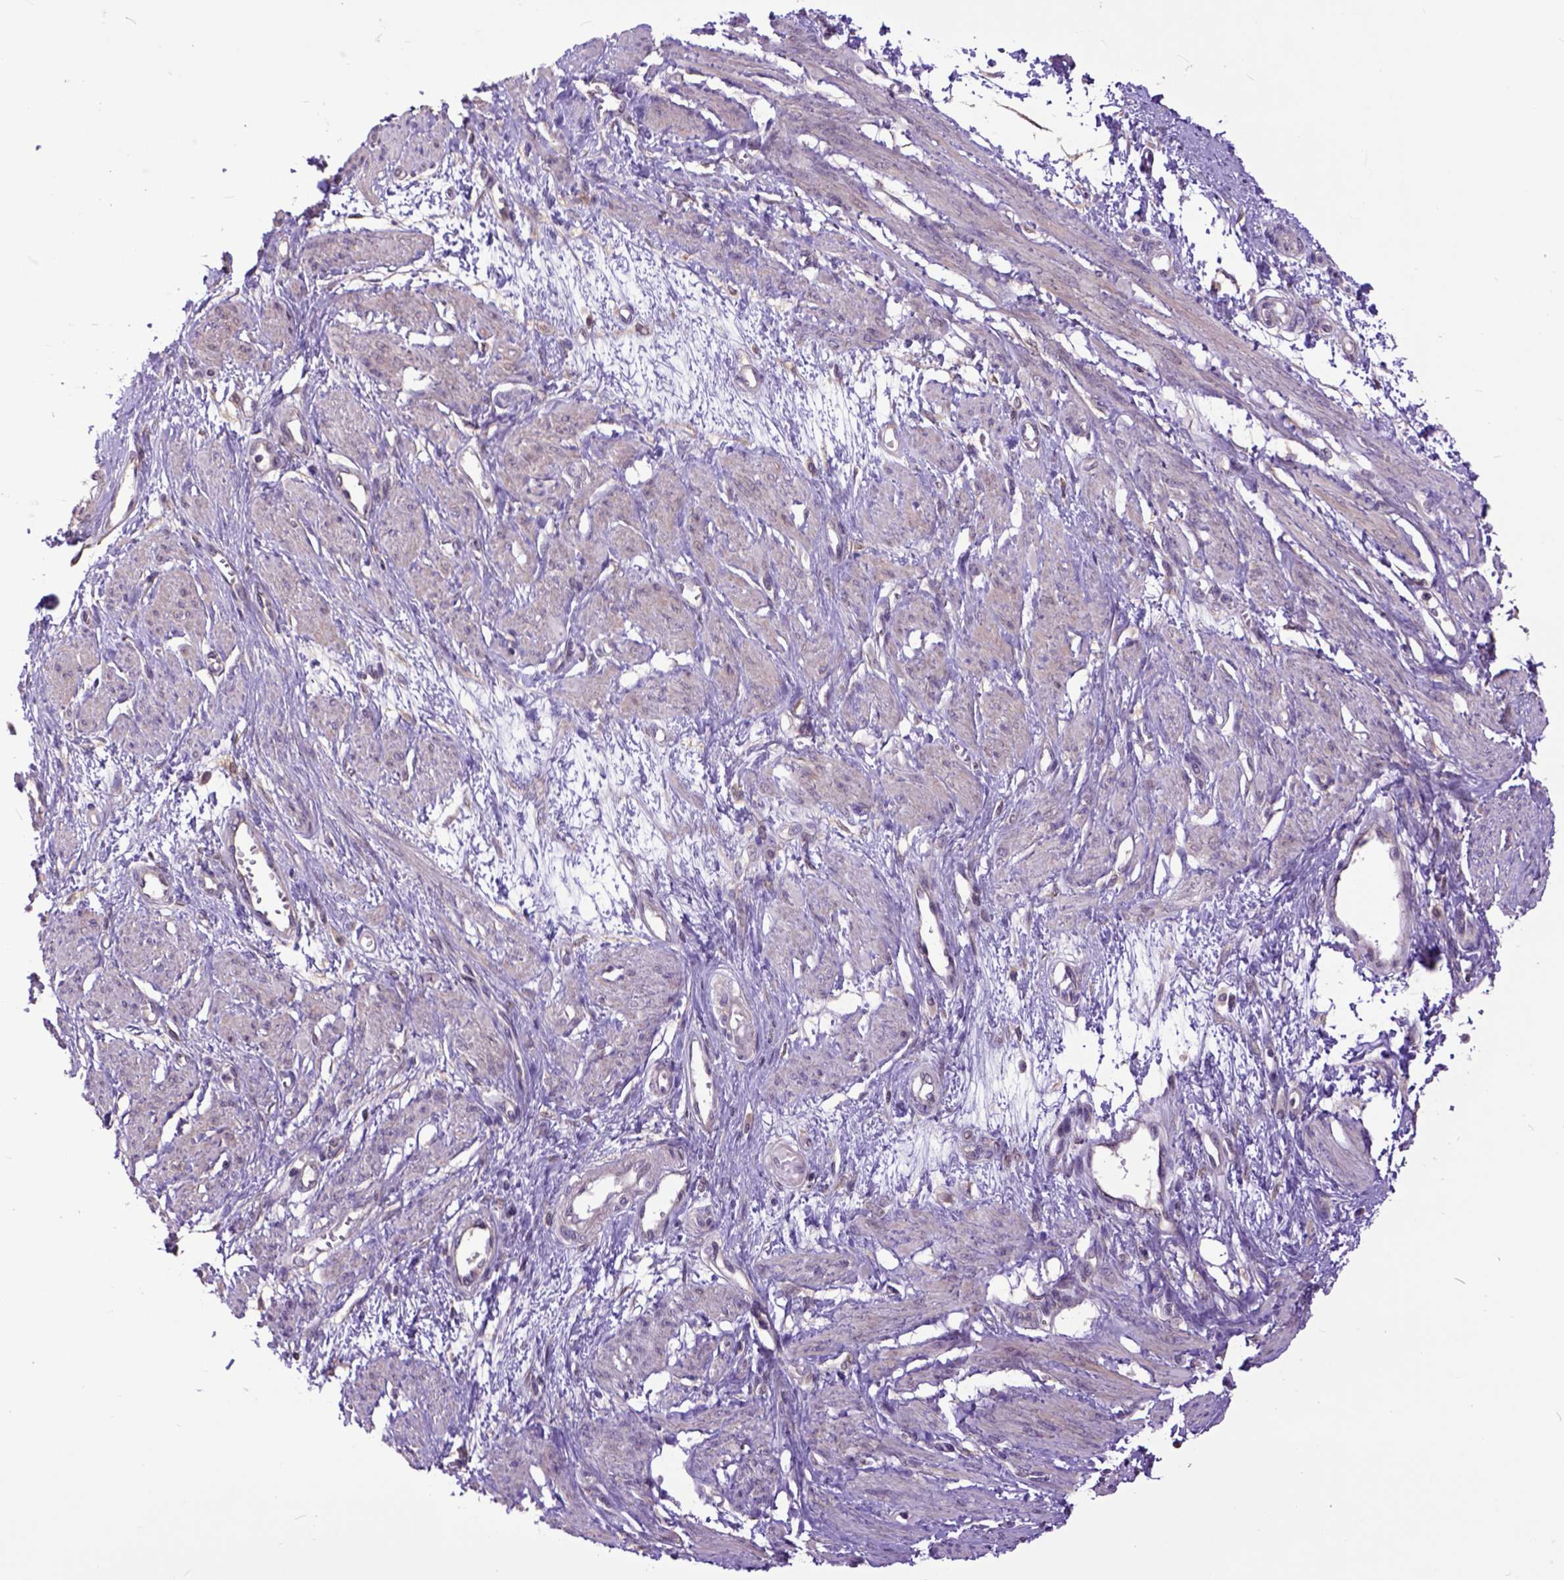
{"staining": {"intensity": "negative", "quantity": "none", "location": "none"}, "tissue": "smooth muscle", "cell_type": "Smooth muscle cells", "image_type": "normal", "snomed": [{"axis": "morphology", "description": "Normal tissue, NOS"}, {"axis": "topography", "description": "Smooth muscle"}, {"axis": "topography", "description": "Uterus"}], "caption": "Normal smooth muscle was stained to show a protein in brown. There is no significant positivity in smooth muscle cells. Brightfield microscopy of IHC stained with DAB (3,3'-diaminobenzidine) (brown) and hematoxylin (blue), captured at high magnification.", "gene": "ARL1", "patient": {"sex": "female", "age": 39}}